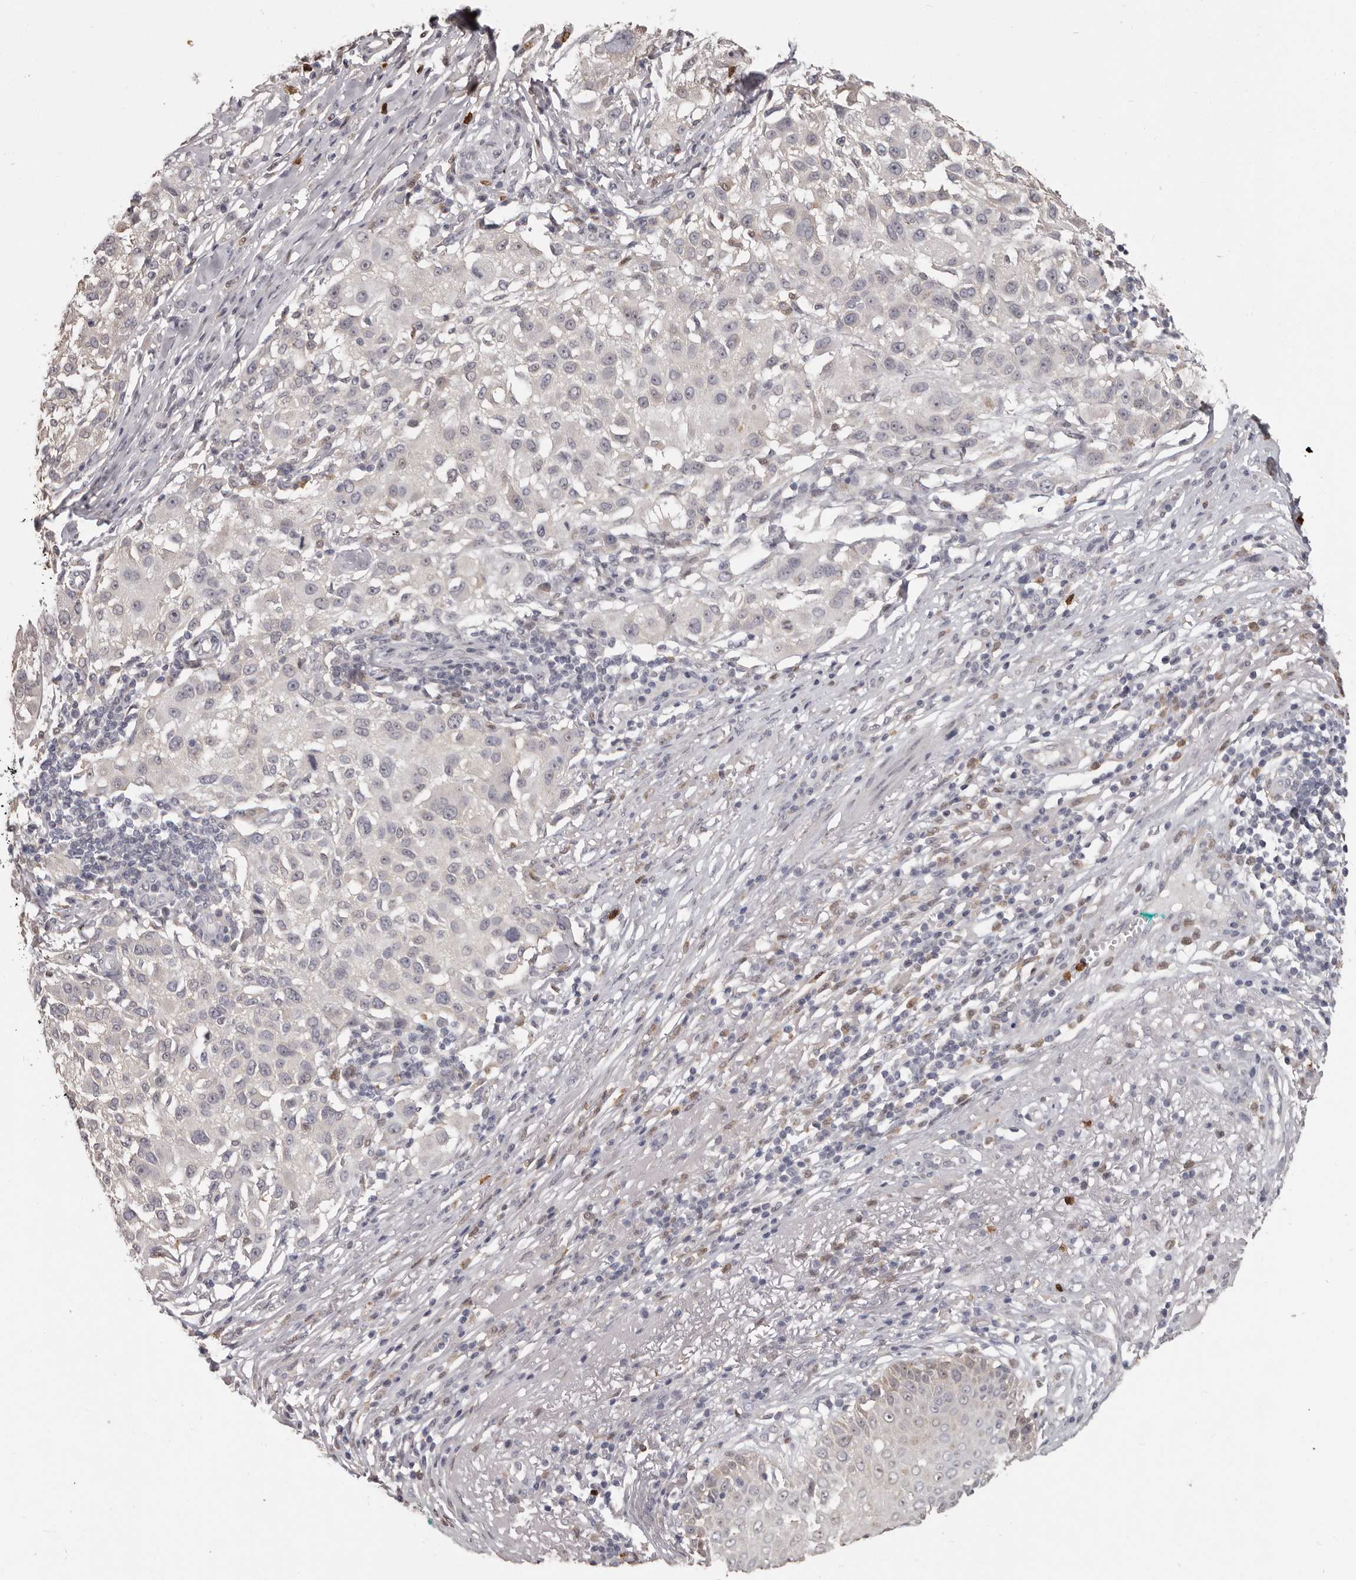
{"staining": {"intensity": "negative", "quantity": "none", "location": "none"}, "tissue": "melanoma", "cell_type": "Tumor cells", "image_type": "cancer", "snomed": [{"axis": "morphology", "description": "Necrosis, NOS"}, {"axis": "morphology", "description": "Malignant melanoma, NOS"}, {"axis": "topography", "description": "Skin"}], "caption": "The histopathology image demonstrates no significant staining in tumor cells of malignant melanoma.", "gene": "GPR157", "patient": {"sex": "female", "age": 87}}